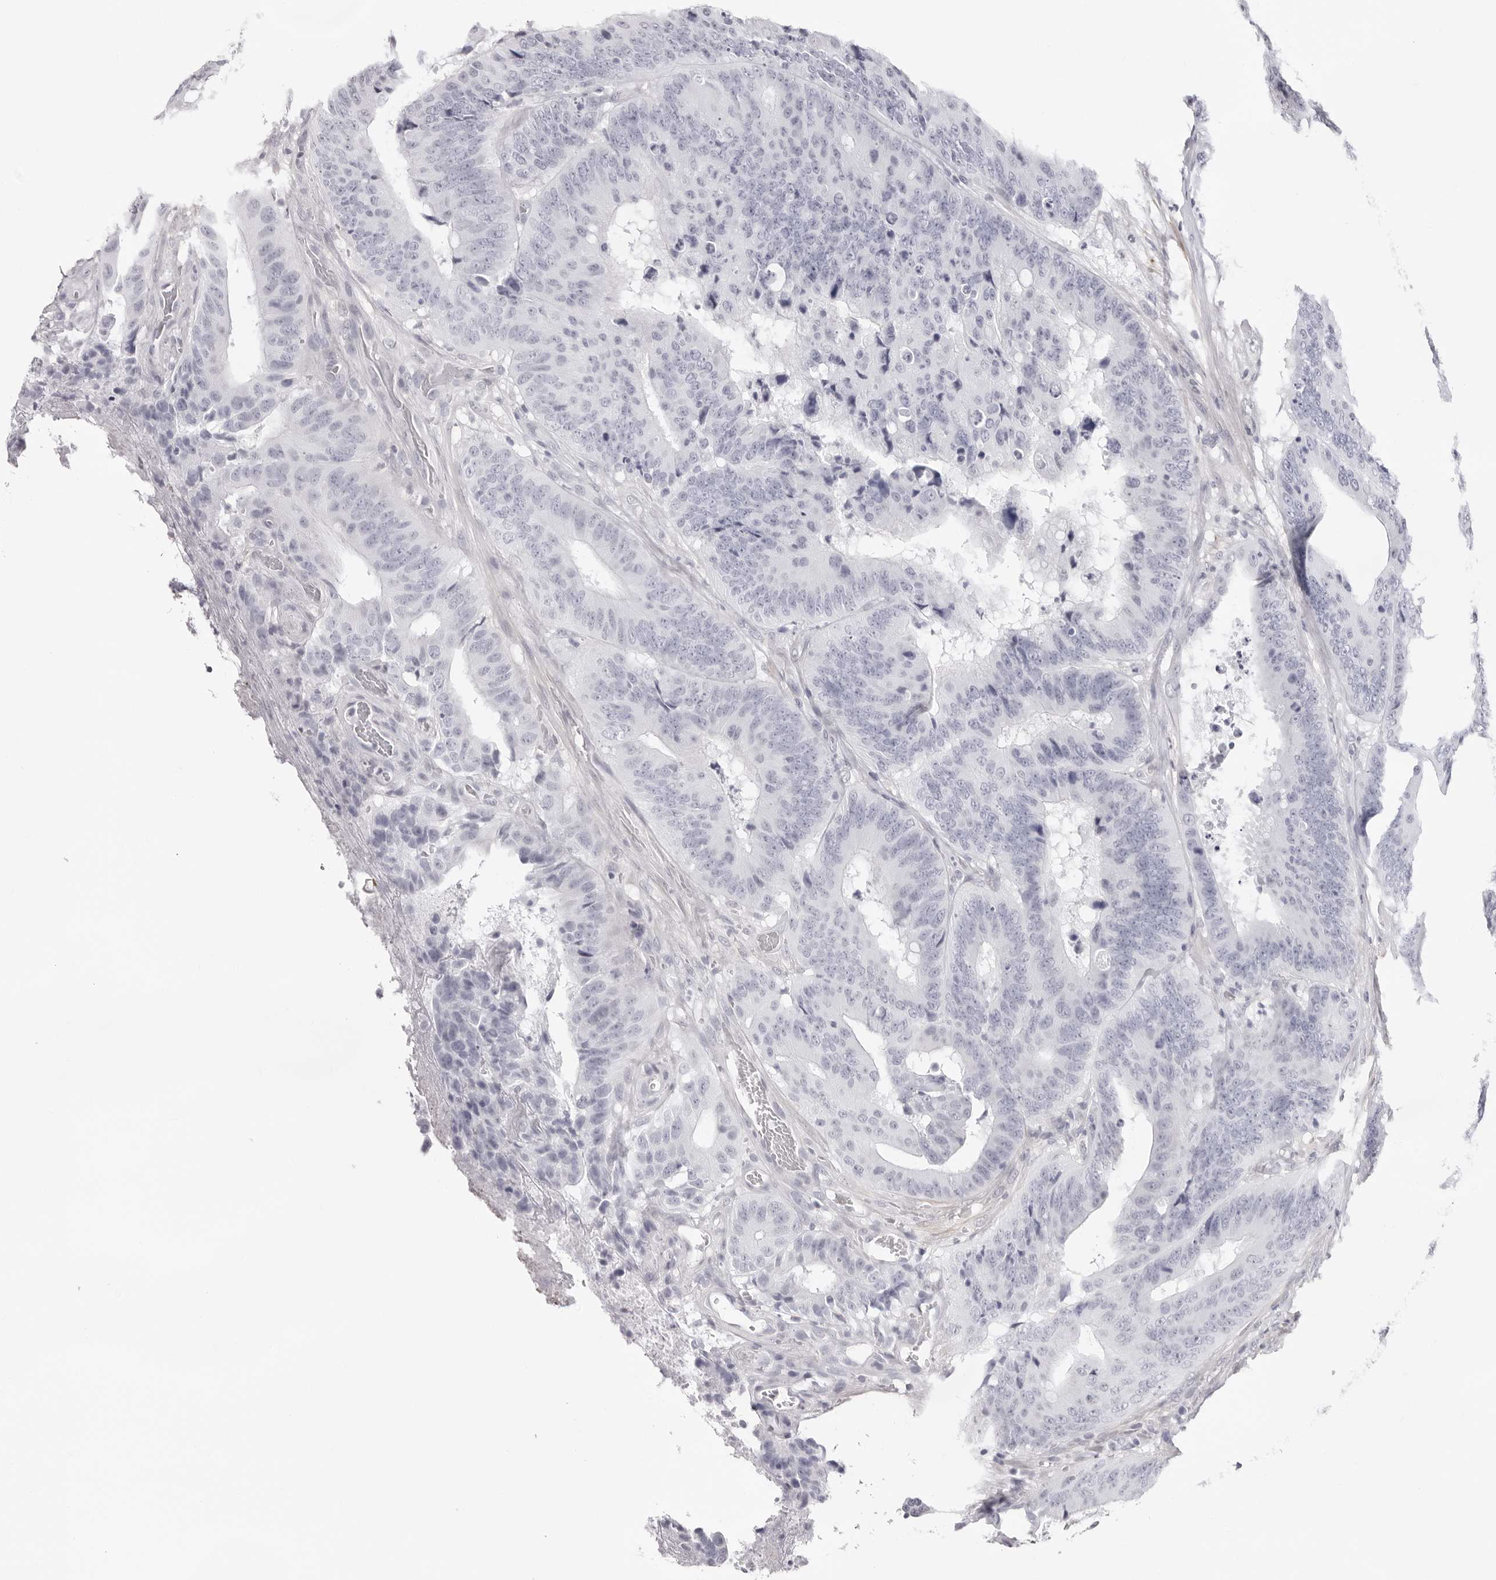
{"staining": {"intensity": "negative", "quantity": "none", "location": "none"}, "tissue": "colorectal cancer", "cell_type": "Tumor cells", "image_type": "cancer", "snomed": [{"axis": "morphology", "description": "Adenocarcinoma, NOS"}, {"axis": "topography", "description": "Colon"}], "caption": "Immunohistochemistry micrograph of human colorectal cancer (adenocarcinoma) stained for a protein (brown), which shows no expression in tumor cells.", "gene": "INSL3", "patient": {"sex": "male", "age": 83}}